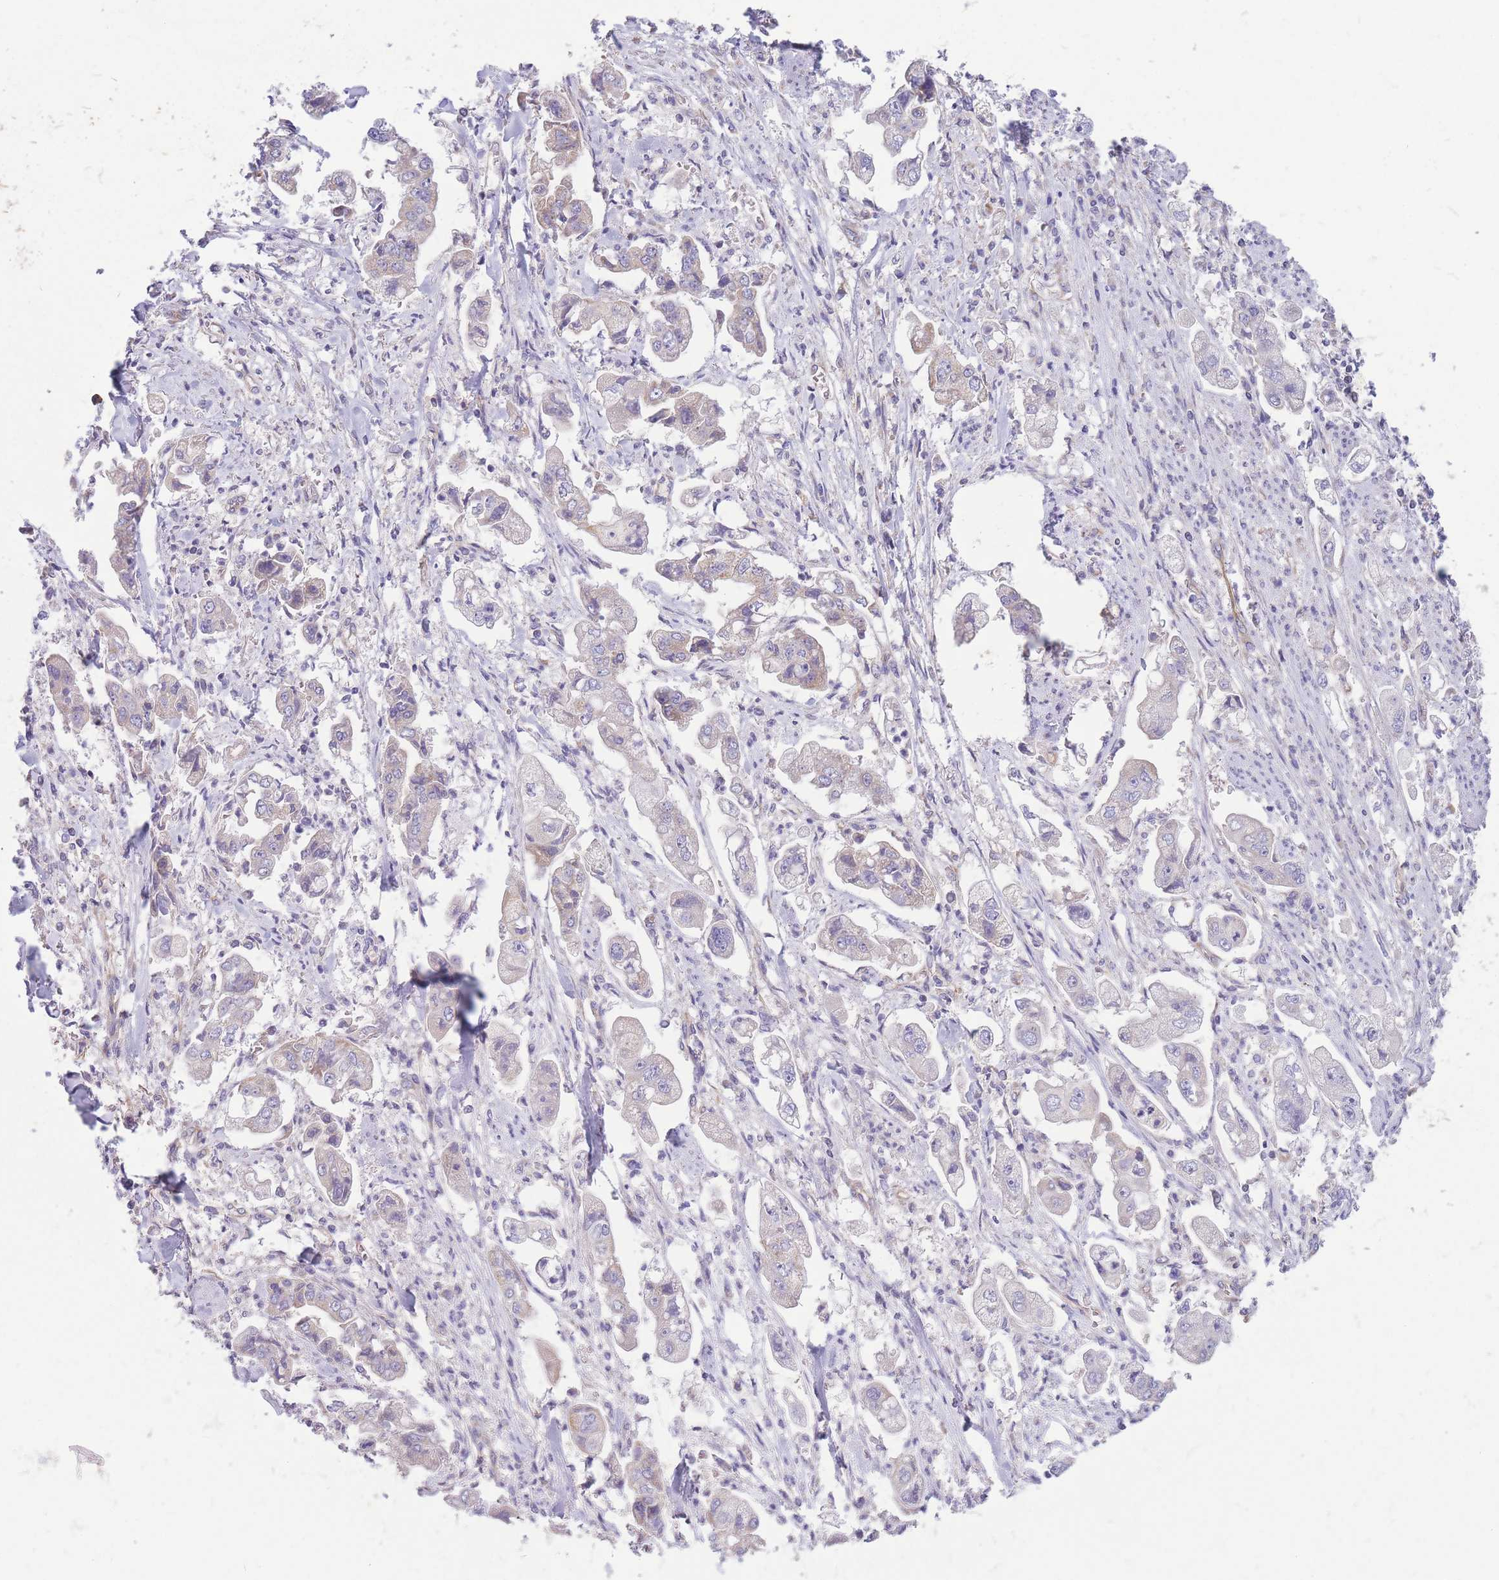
{"staining": {"intensity": "negative", "quantity": "none", "location": "none"}, "tissue": "stomach cancer", "cell_type": "Tumor cells", "image_type": "cancer", "snomed": [{"axis": "morphology", "description": "Adenocarcinoma, NOS"}, {"axis": "topography", "description": "Stomach"}], "caption": "Tumor cells show no significant protein staining in stomach cancer. The staining is performed using DAB (3,3'-diaminobenzidine) brown chromogen with nuclei counter-stained in using hematoxylin.", "gene": "MRPS9", "patient": {"sex": "male", "age": 62}}